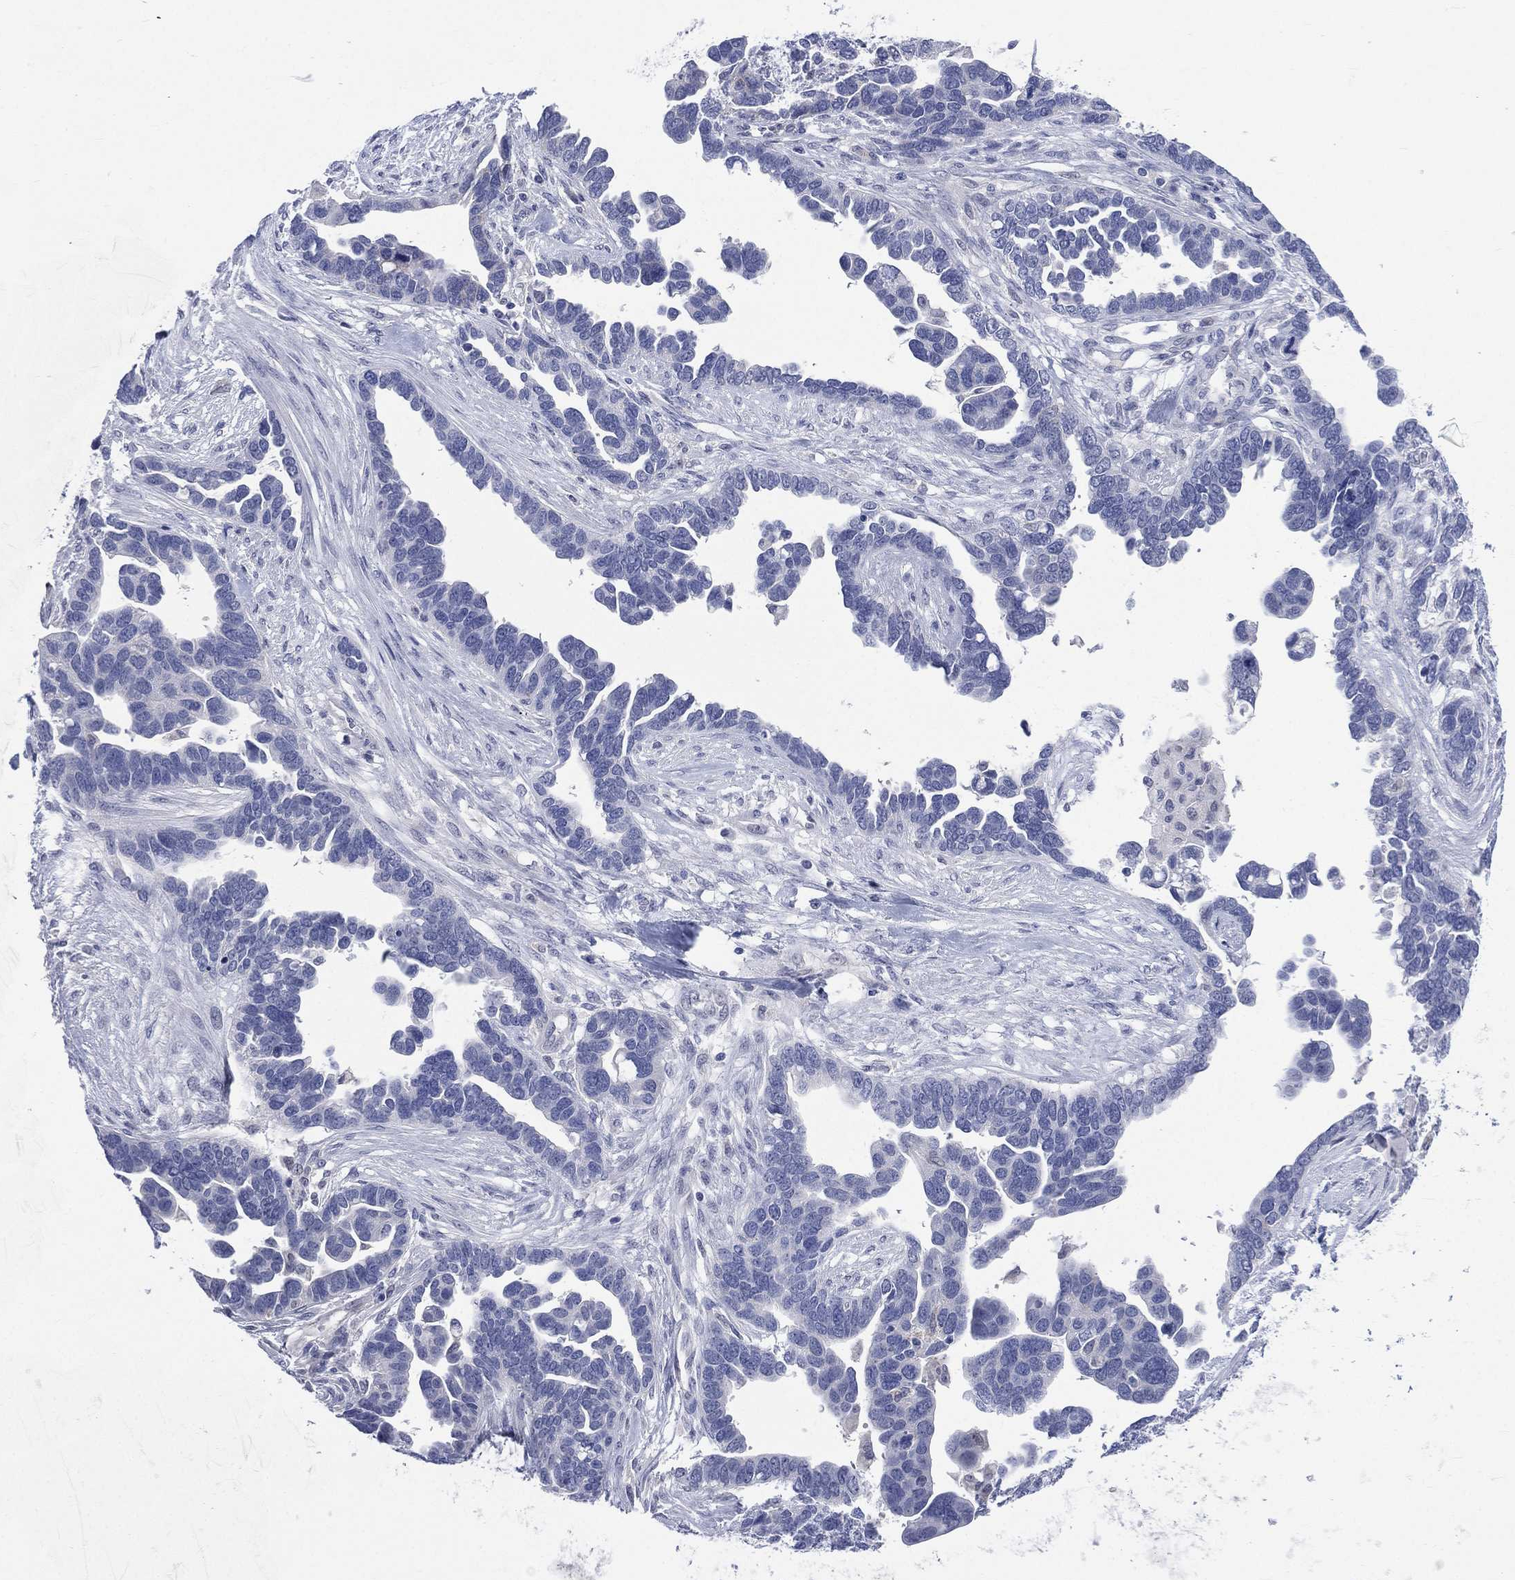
{"staining": {"intensity": "negative", "quantity": "none", "location": "none"}, "tissue": "ovarian cancer", "cell_type": "Tumor cells", "image_type": "cancer", "snomed": [{"axis": "morphology", "description": "Cystadenocarcinoma, serous, NOS"}, {"axis": "topography", "description": "Ovary"}], "caption": "DAB (3,3'-diaminobenzidine) immunohistochemical staining of human ovarian cancer demonstrates no significant expression in tumor cells.", "gene": "AKAP3", "patient": {"sex": "female", "age": 54}}